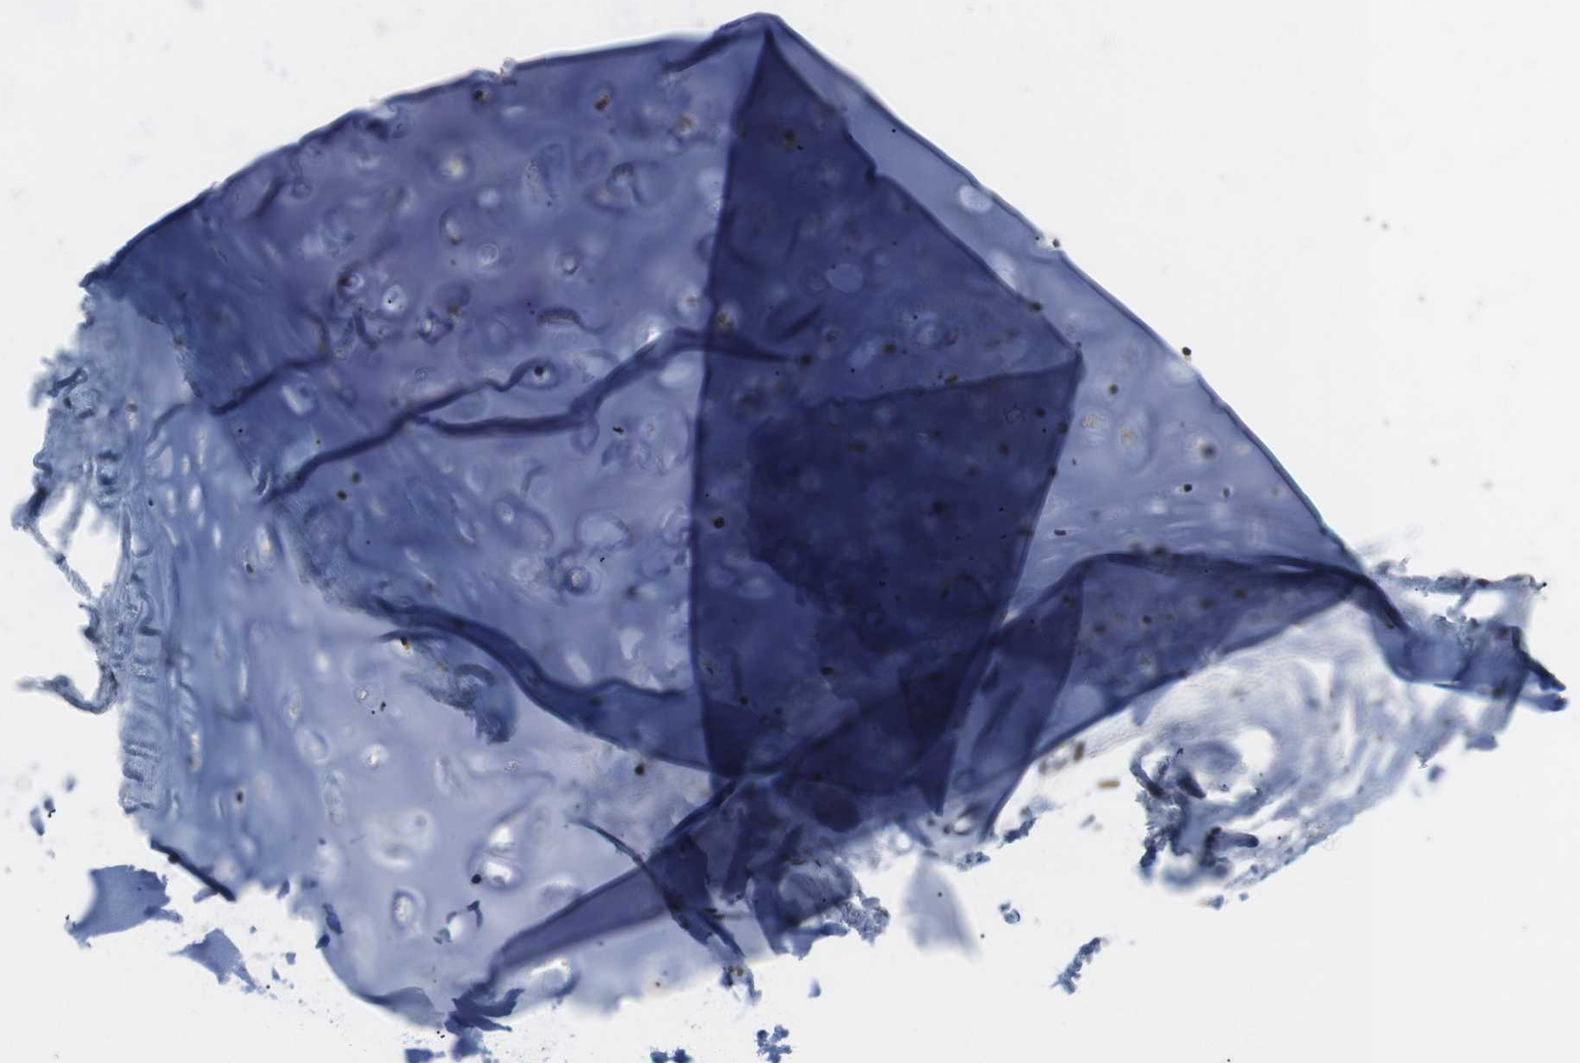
{"staining": {"intensity": "negative", "quantity": "none", "location": "none"}, "tissue": "adipose tissue", "cell_type": "Adipocytes", "image_type": "normal", "snomed": [{"axis": "morphology", "description": "Normal tissue, NOS"}, {"axis": "topography", "description": "Bronchus"}], "caption": "DAB (3,3'-diaminobenzidine) immunohistochemical staining of unremarkable human adipose tissue displays no significant positivity in adipocytes.", "gene": "MBD1", "patient": {"sex": "female", "age": 73}}